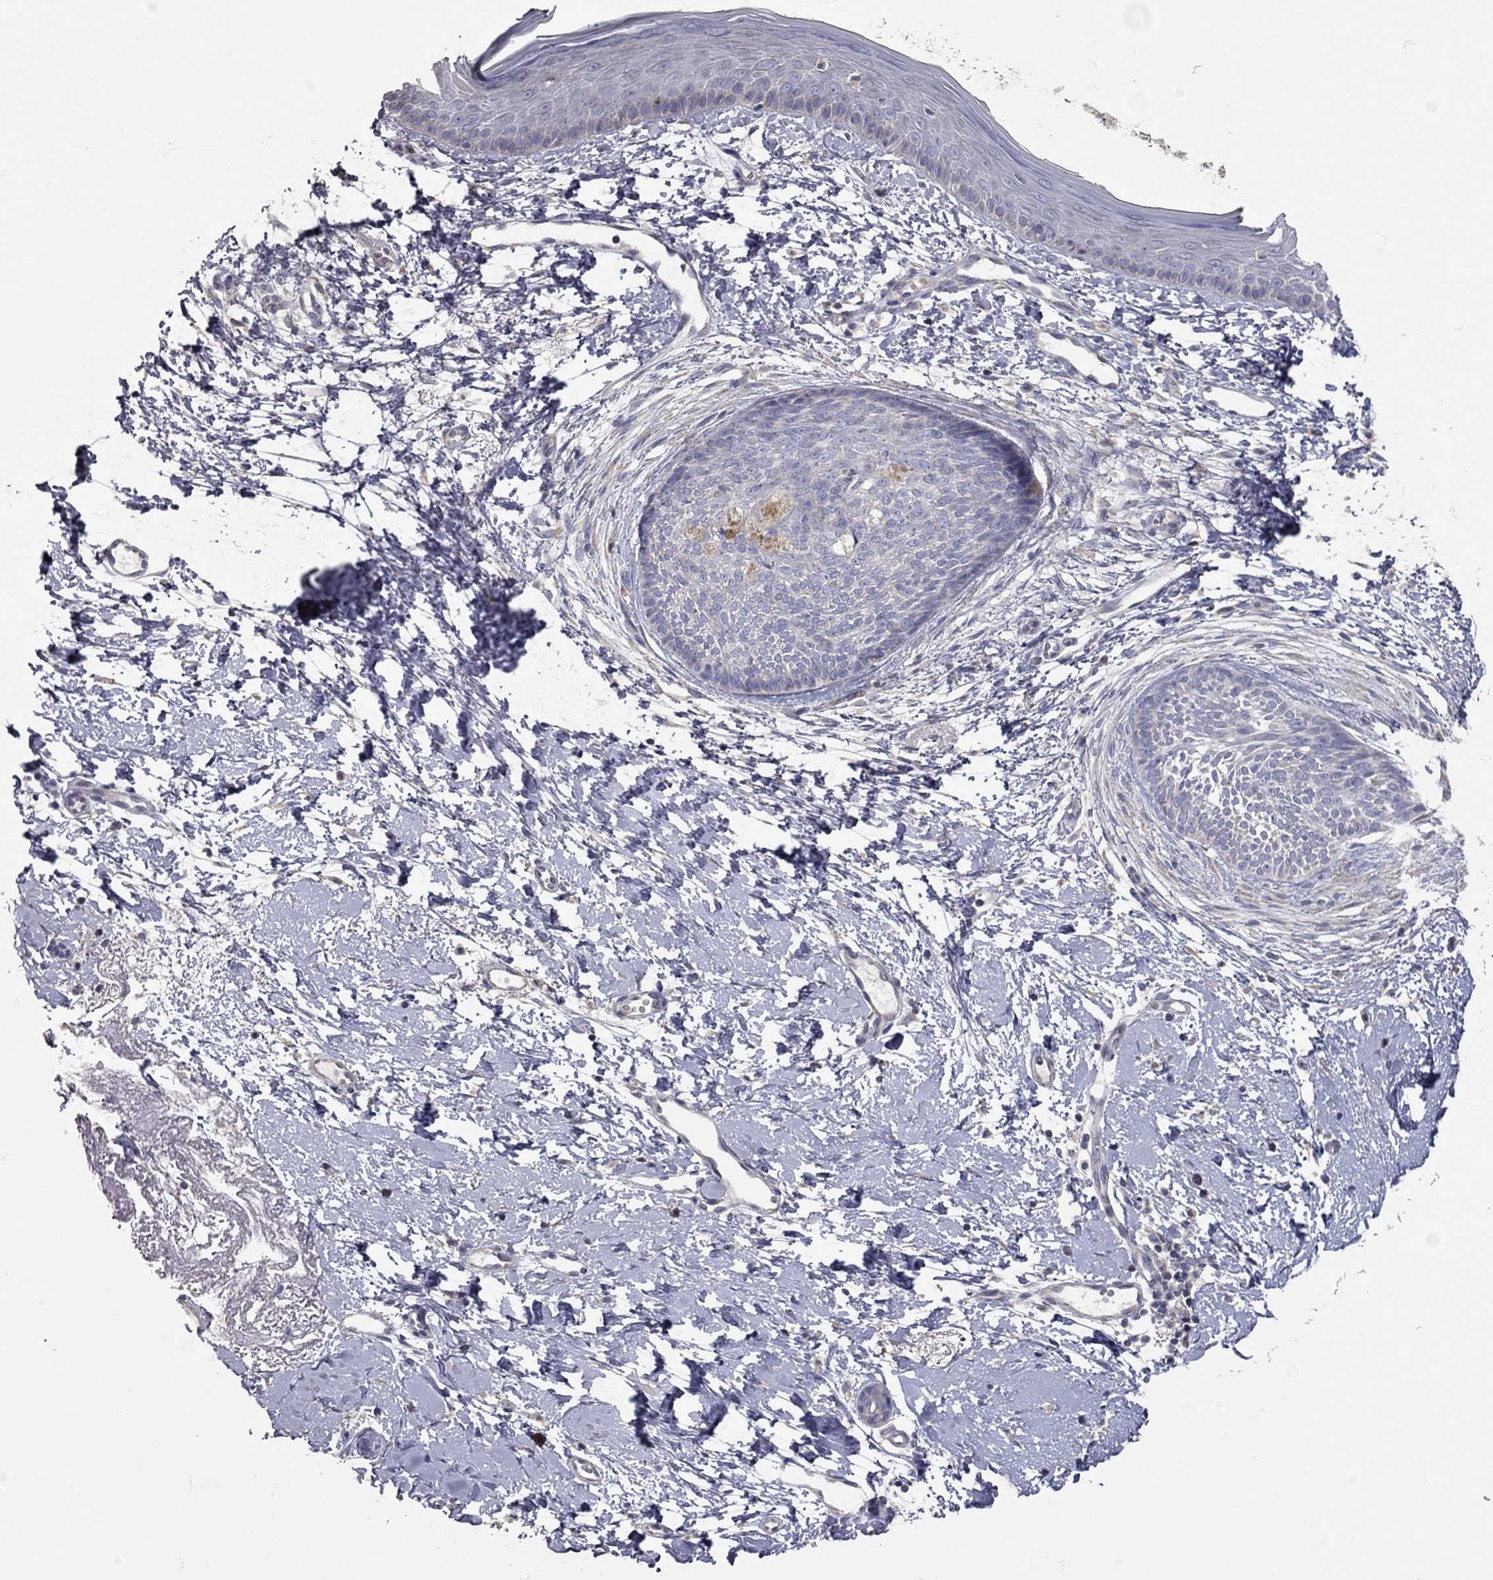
{"staining": {"intensity": "negative", "quantity": "none", "location": "none"}, "tissue": "skin cancer", "cell_type": "Tumor cells", "image_type": "cancer", "snomed": [{"axis": "morphology", "description": "Normal tissue, NOS"}, {"axis": "morphology", "description": "Basal cell carcinoma"}, {"axis": "topography", "description": "Skin"}], "caption": "Tumor cells are negative for brown protein staining in skin cancer.", "gene": "XAGE2", "patient": {"sex": "male", "age": 84}}